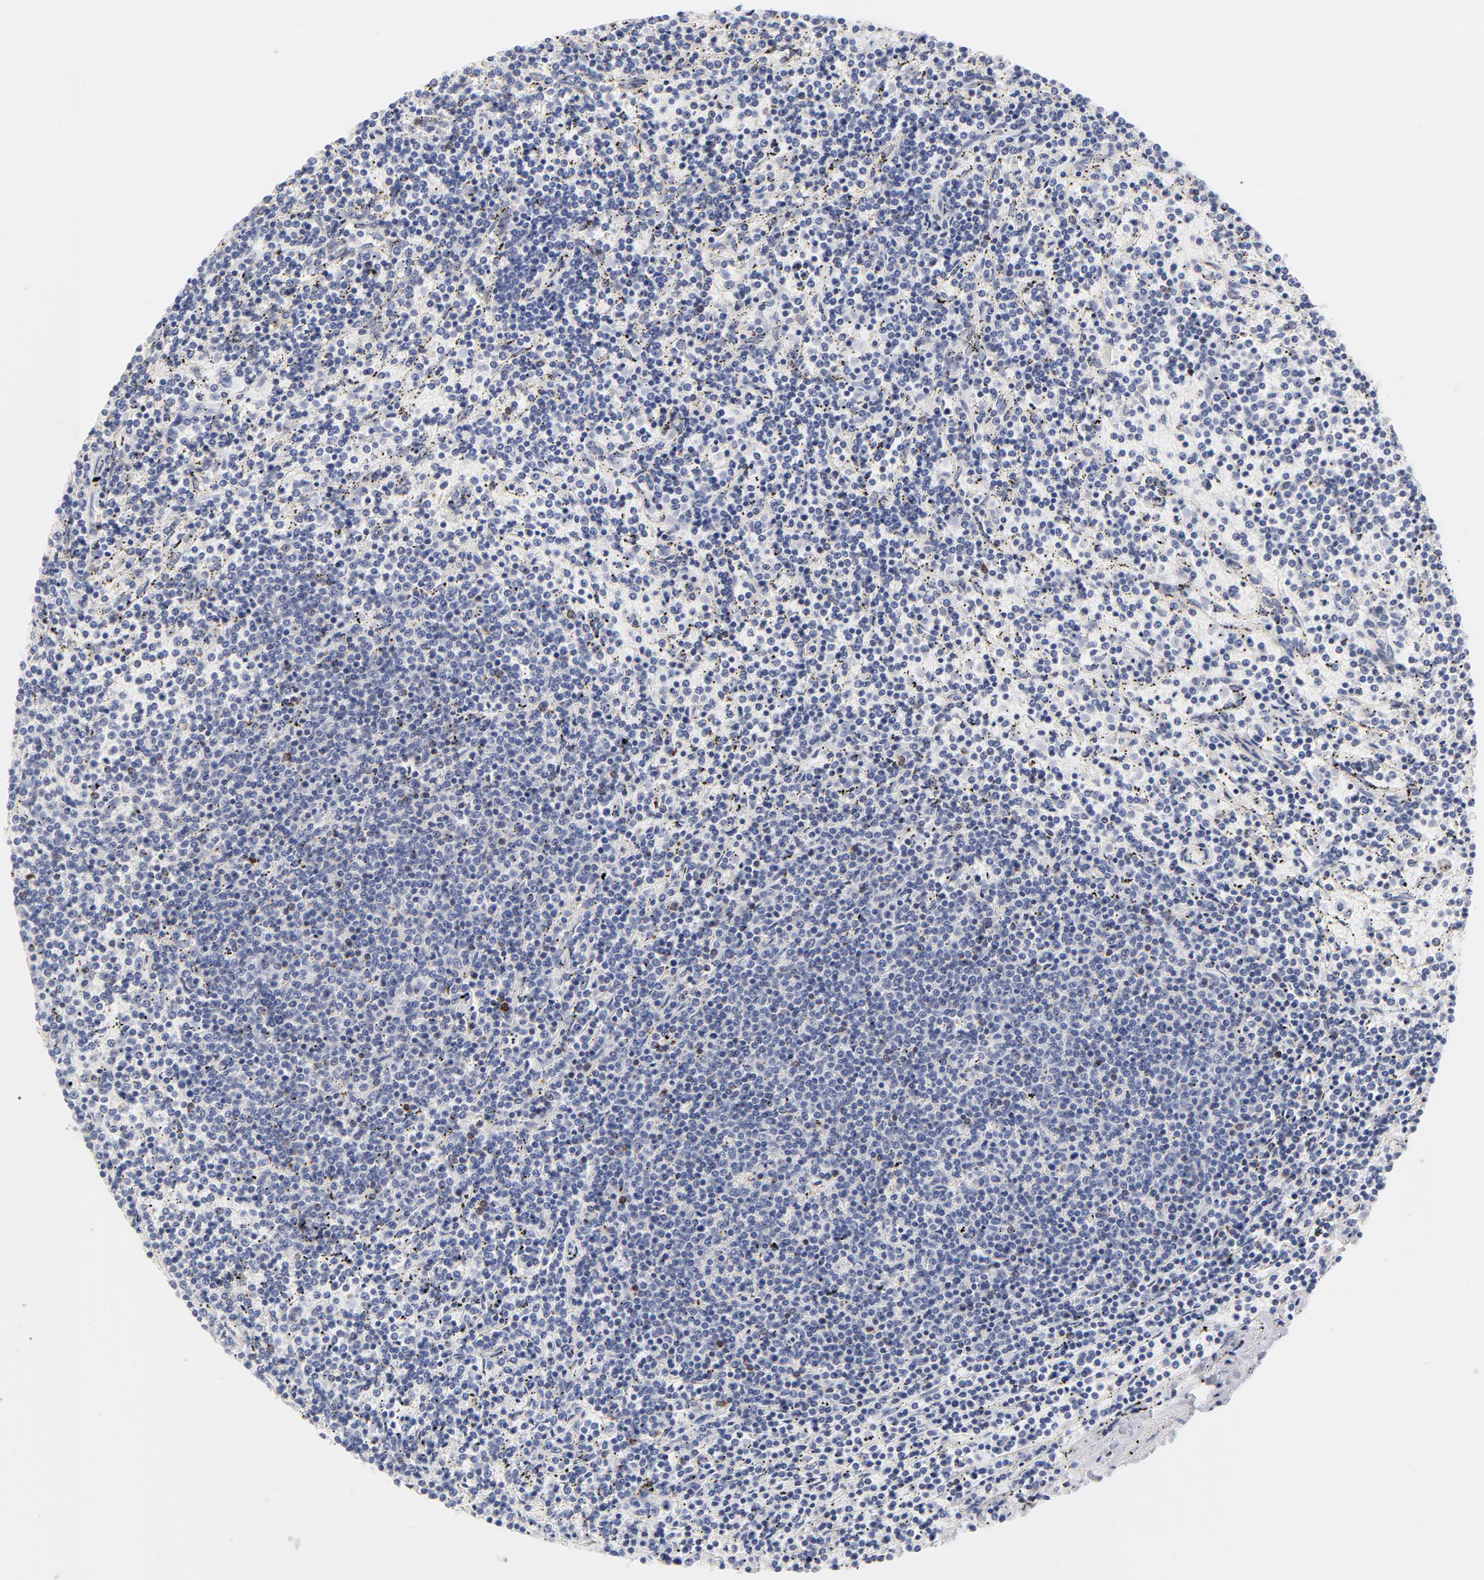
{"staining": {"intensity": "negative", "quantity": "none", "location": "none"}, "tissue": "lymphoma", "cell_type": "Tumor cells", "image_type": "cancer", "snomed": [{"axis": "morphology", "description": "Malignant lymphoma, non-Hodgkin's type, Low grade"}, {"axis": "topography", "description": "Spleen"}], "caption": "DAB (3,3'-diaminobenzidine) immunohistochemical staining of human malignant lymphoma, non-Hodgkin's type (low-grade) demonstrates no significant staining in tumor cells.", "gene": "MID1", "patient": {"sex": "female", "age": 50}}